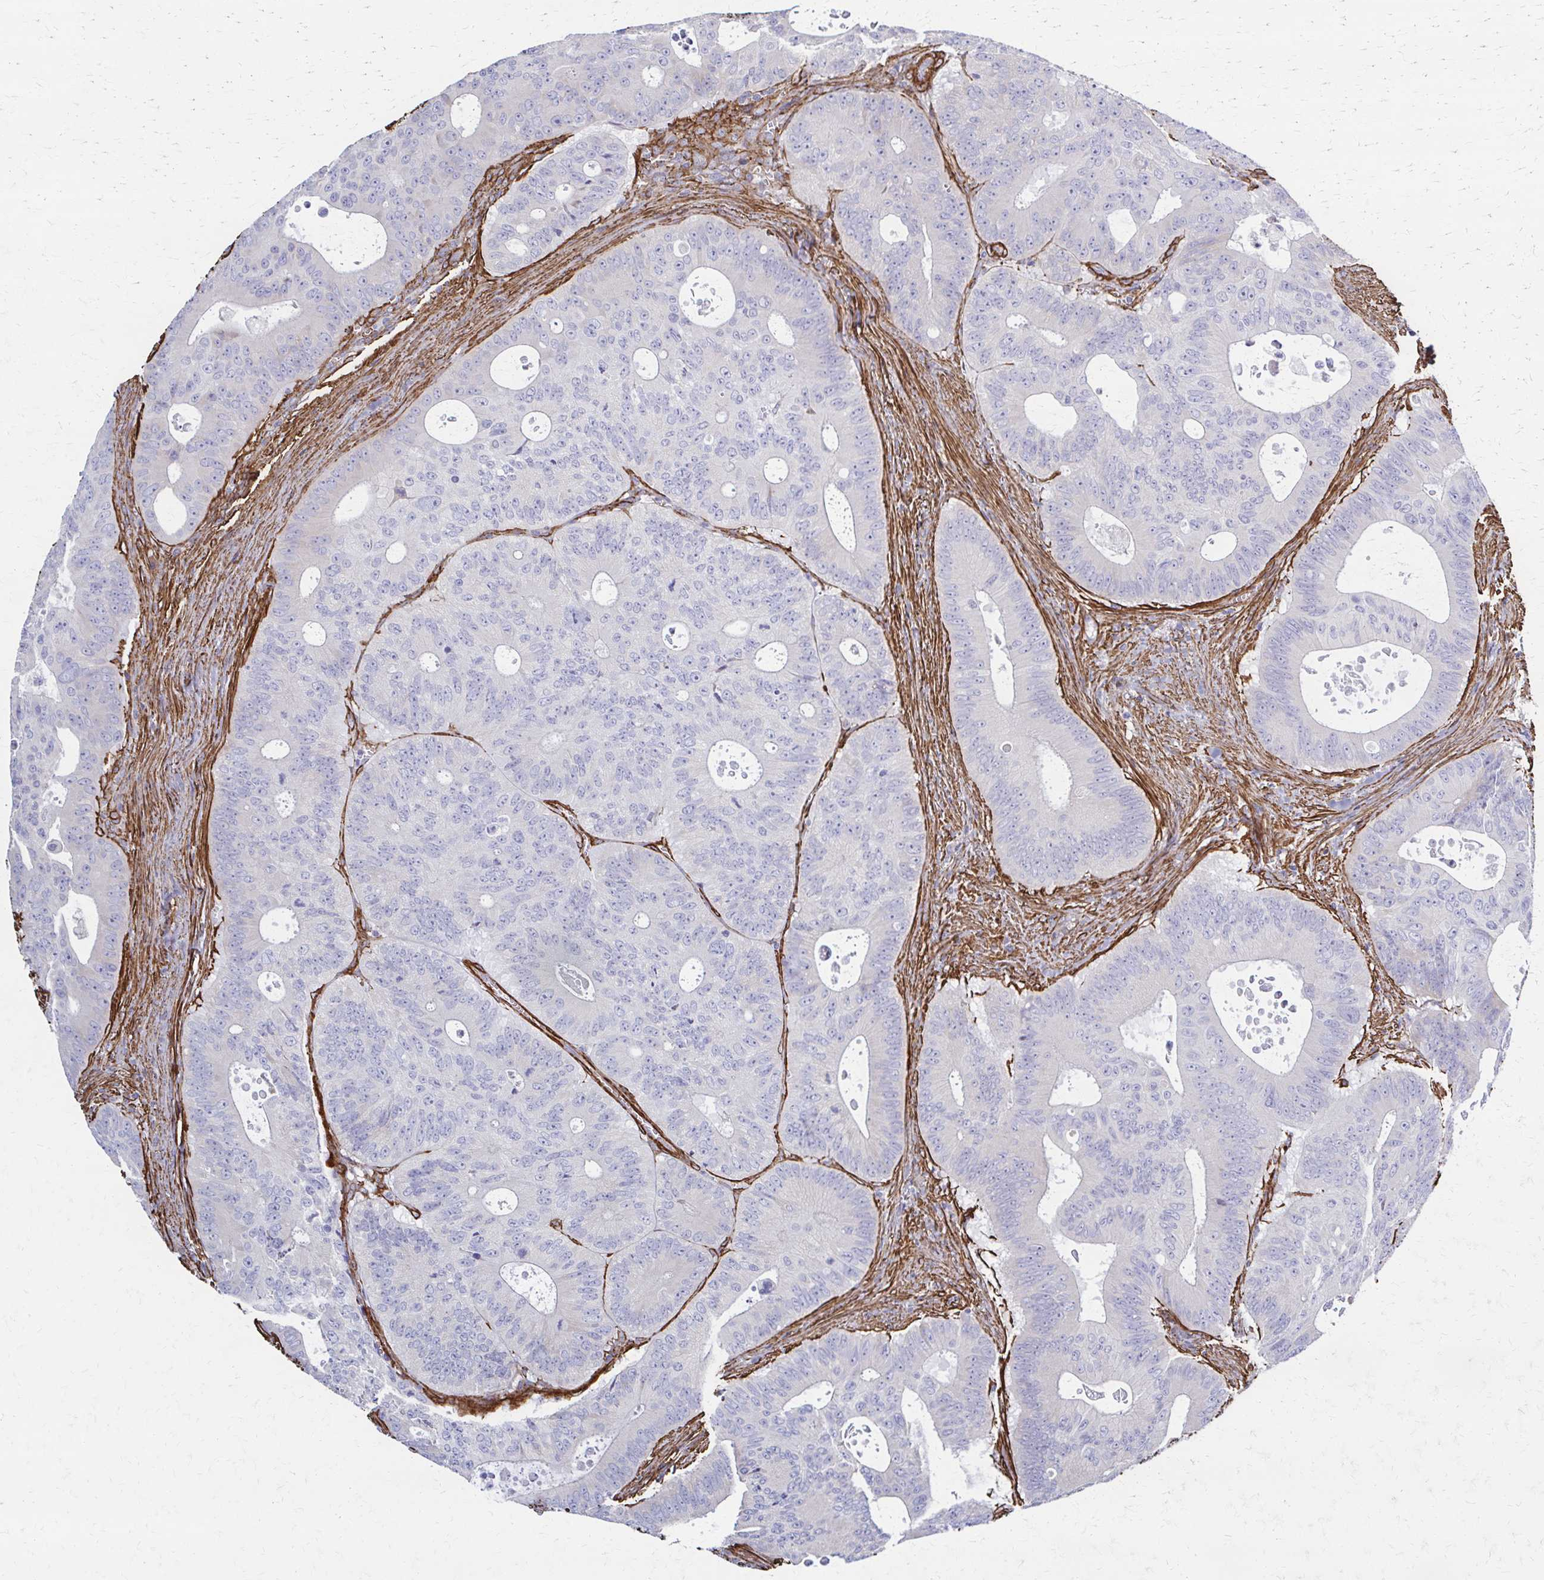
{"staining": {"intensity": "negative", "quantity": "none", "location": "none"}, "tissue": "colorectal cancer", "cell_type": "Tumor cells", "image_type": "cancer", "snomed": [{"axis": "morphology", "description": "Adenocarcinoma, NOS"}, {"axis": "topography", "description": "Colon"}], "caption": "Tumor cells are negative for protein expression in human adenocarcinoma (colorectal).", "gene": "TIMMDC1", "patient": {"sex": "male", "age": 62}}